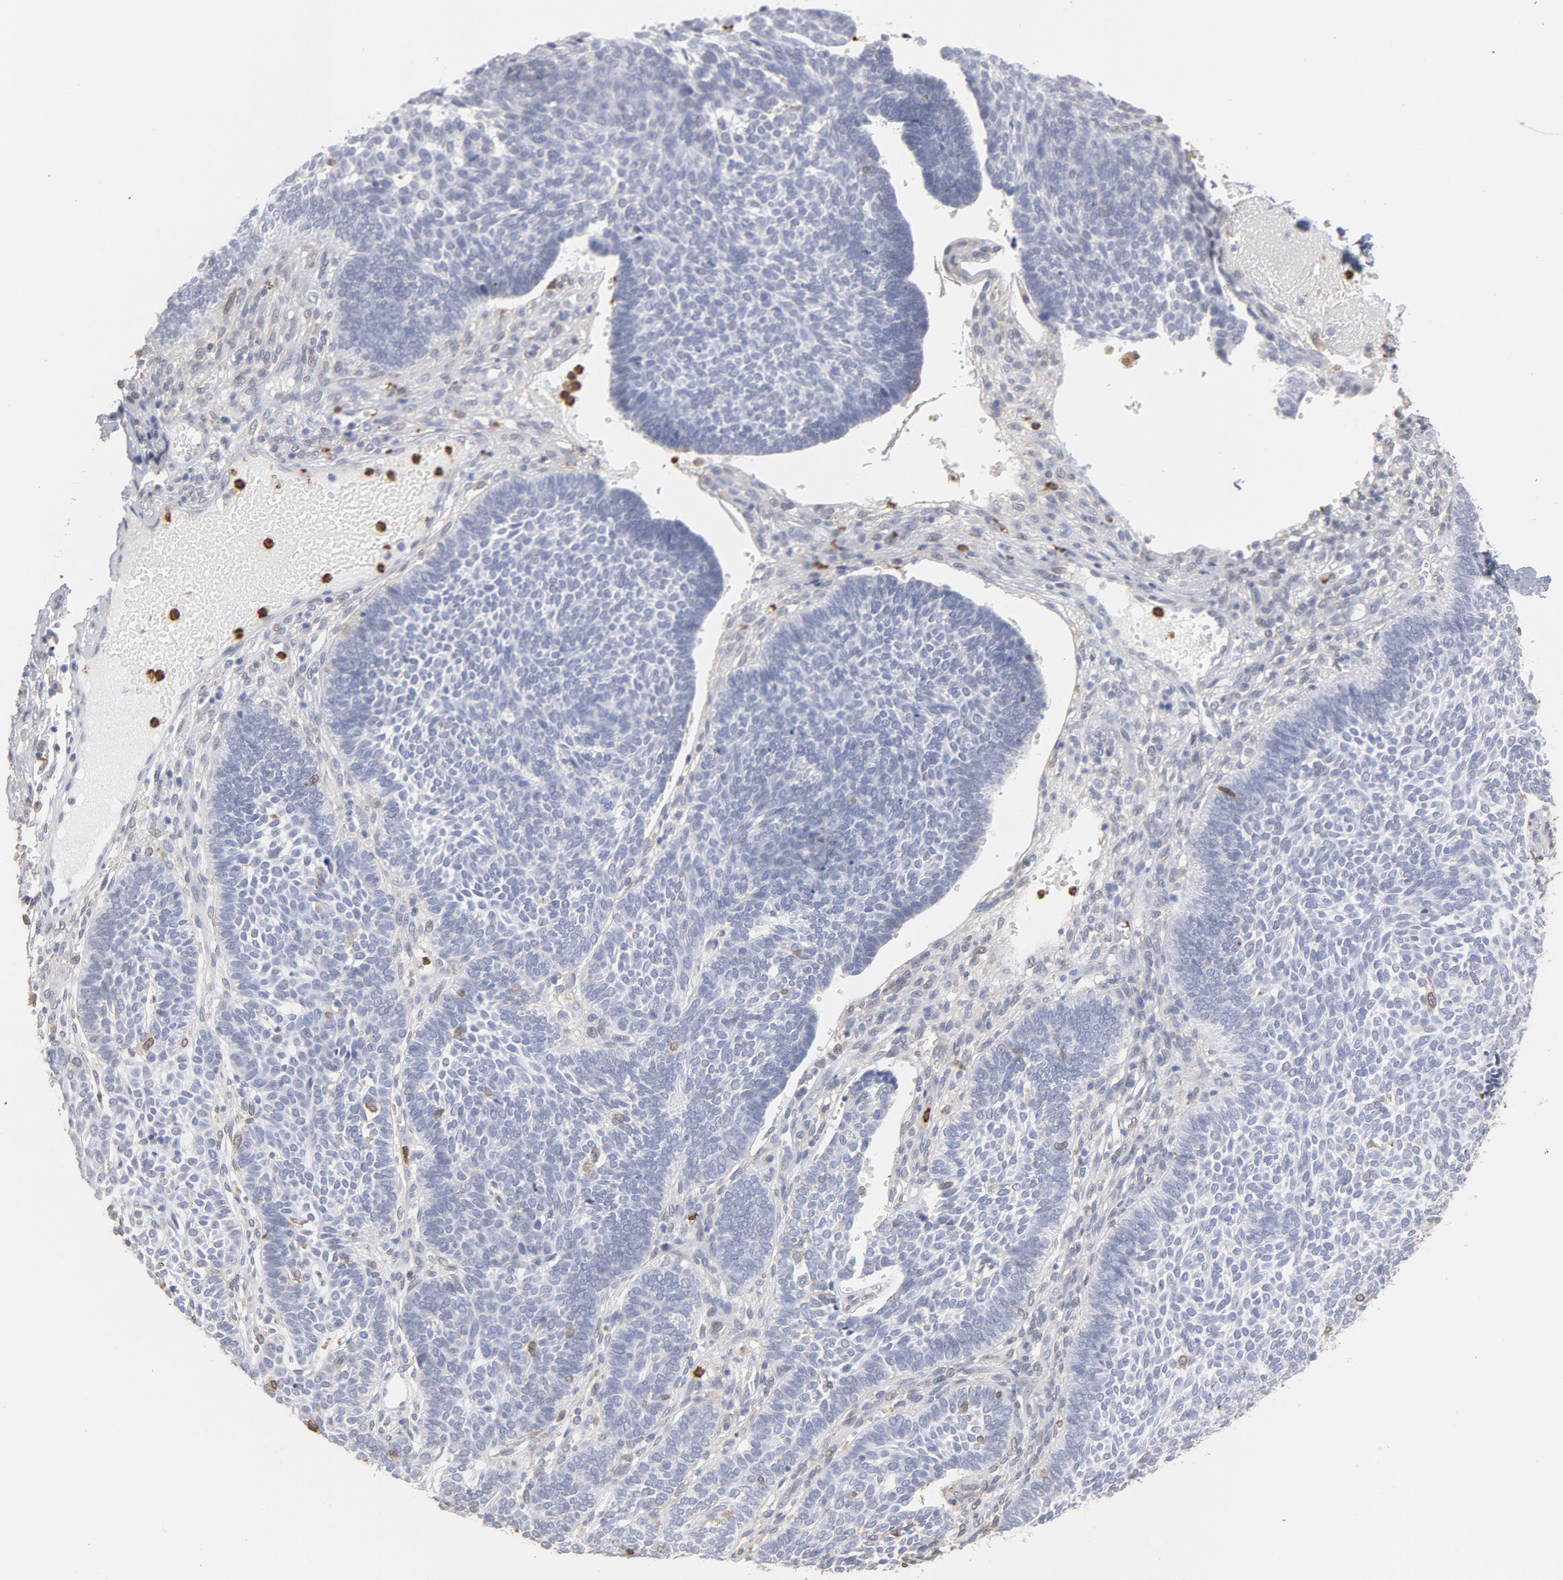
{"staining": {"intensity": "negative", "quantity": "none", "location": "none"}, "tissue": "skin cancer", "cell_type": "Tumor cells", "image_type": "cancer", "snomed": [{"axis": "morphology", "description": "Normal tissue, NOS"}, {"axis": "morphology", "description": "Basal cell carcinoma"}, {"axis": "topography", "description": "Skin"}], "caption": "An IHC image of skin cancer (basal cell carcinoma) is shown. There is no staining in tumor cells of skin cancer (basal cell carcinoma).", "gene": "PNMA1", "patient": {"sex": "male", "age": 87}}